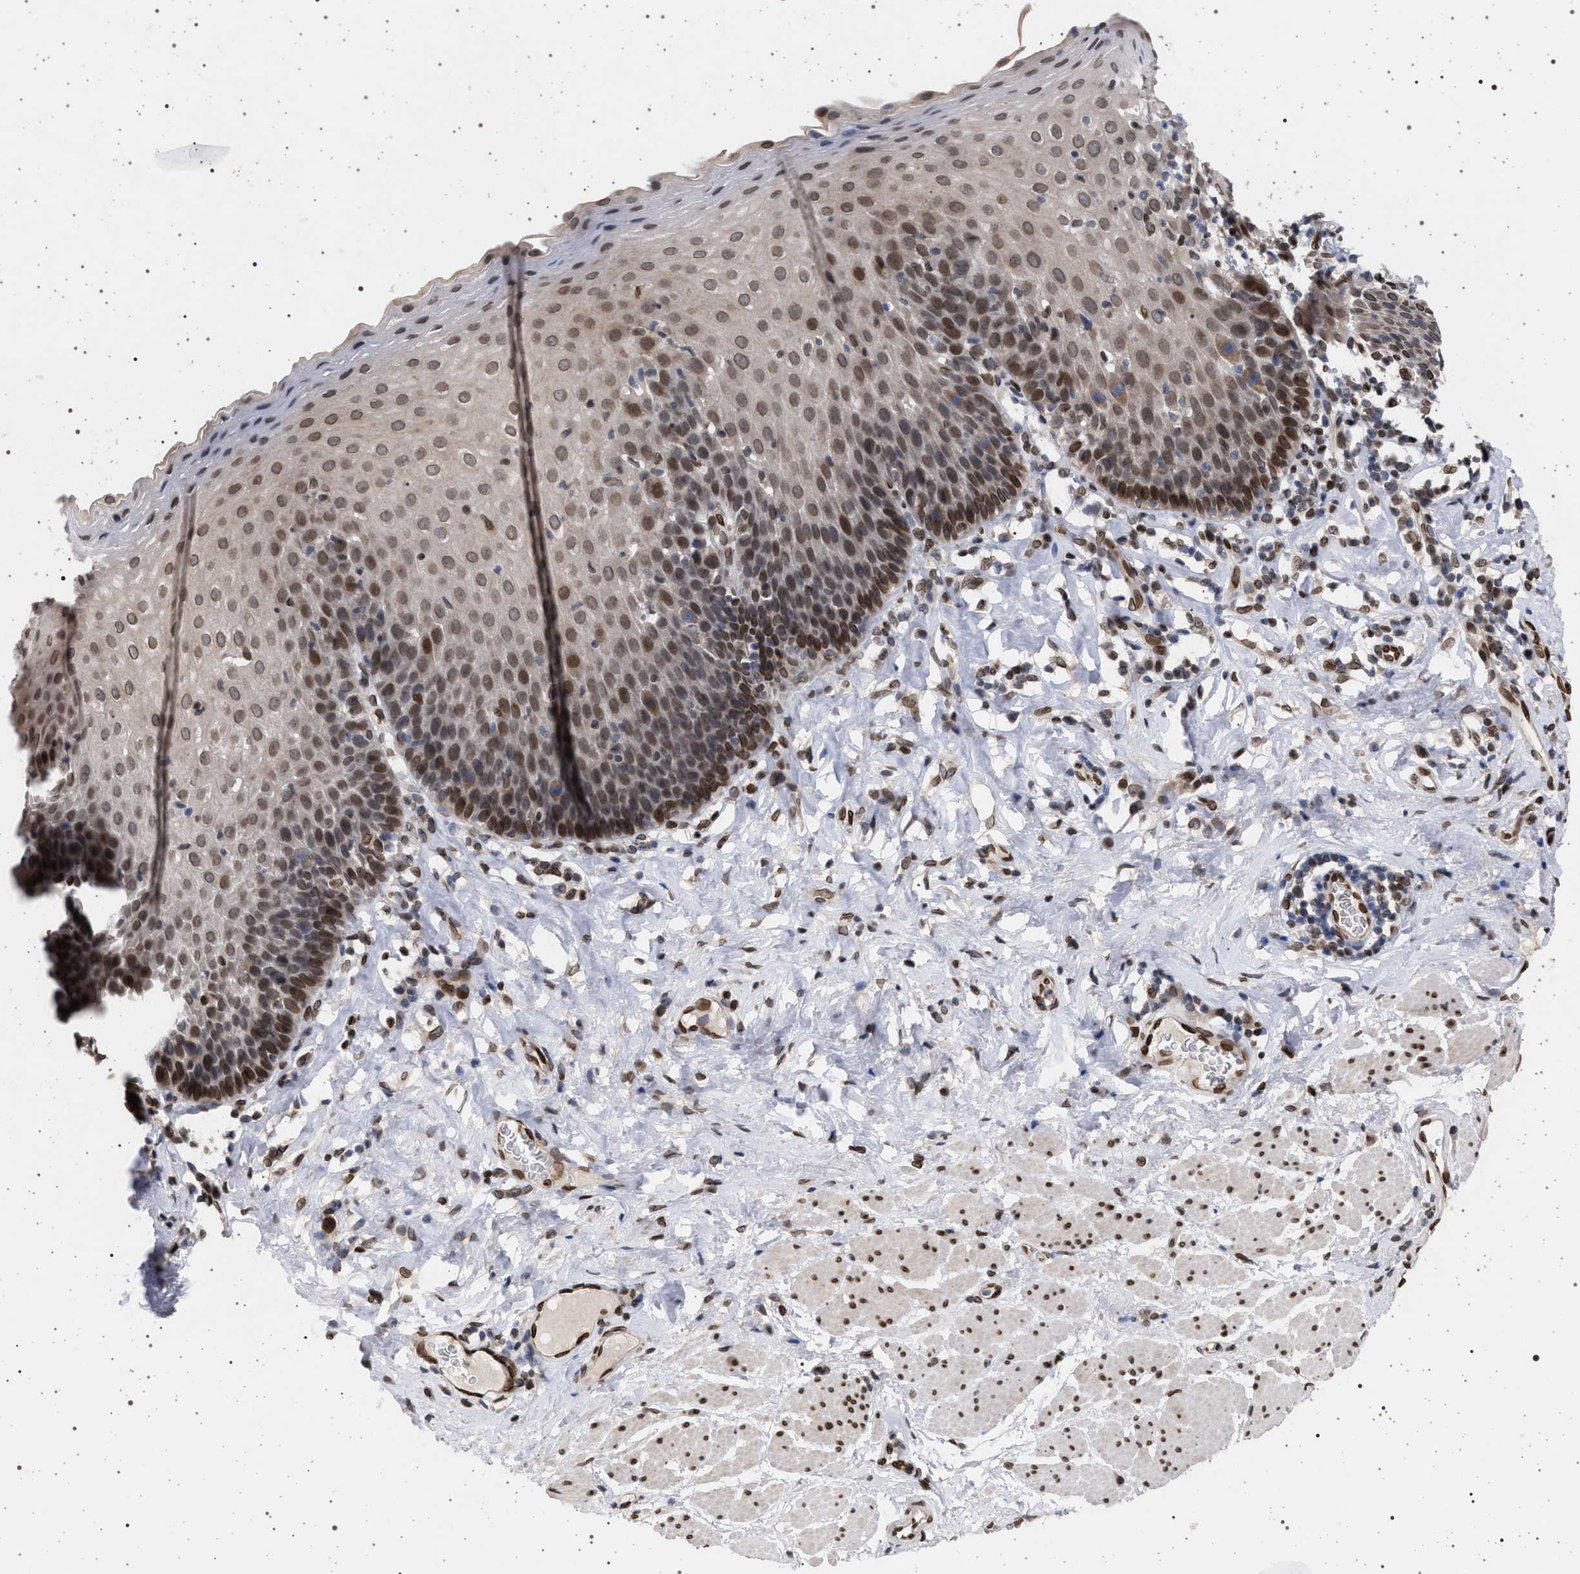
{"staining": {"intensity": "moderate", "quantity": ">75%", "location": "cytoplasmic/membranous,nuclear"}, "tissue": "esophagus", "cell_type": "Squamous epithelial cells", "image_type": "normal", "snomed": [{"axis": "morphology", "description": "Normal tissue, NOS"}, {"axis": "topography", "description": "Esophagus"}], "caption": "IHC of benign esophagus reveals medium levels of moderate cytoplasmic/membranous,nuclear positivity in approximately >75% of squamous epithelial cells. (IHC, brightfield microscopy, high magnification).", "gene": "ING2", "patient": {"sex": "female", "age": 61}}